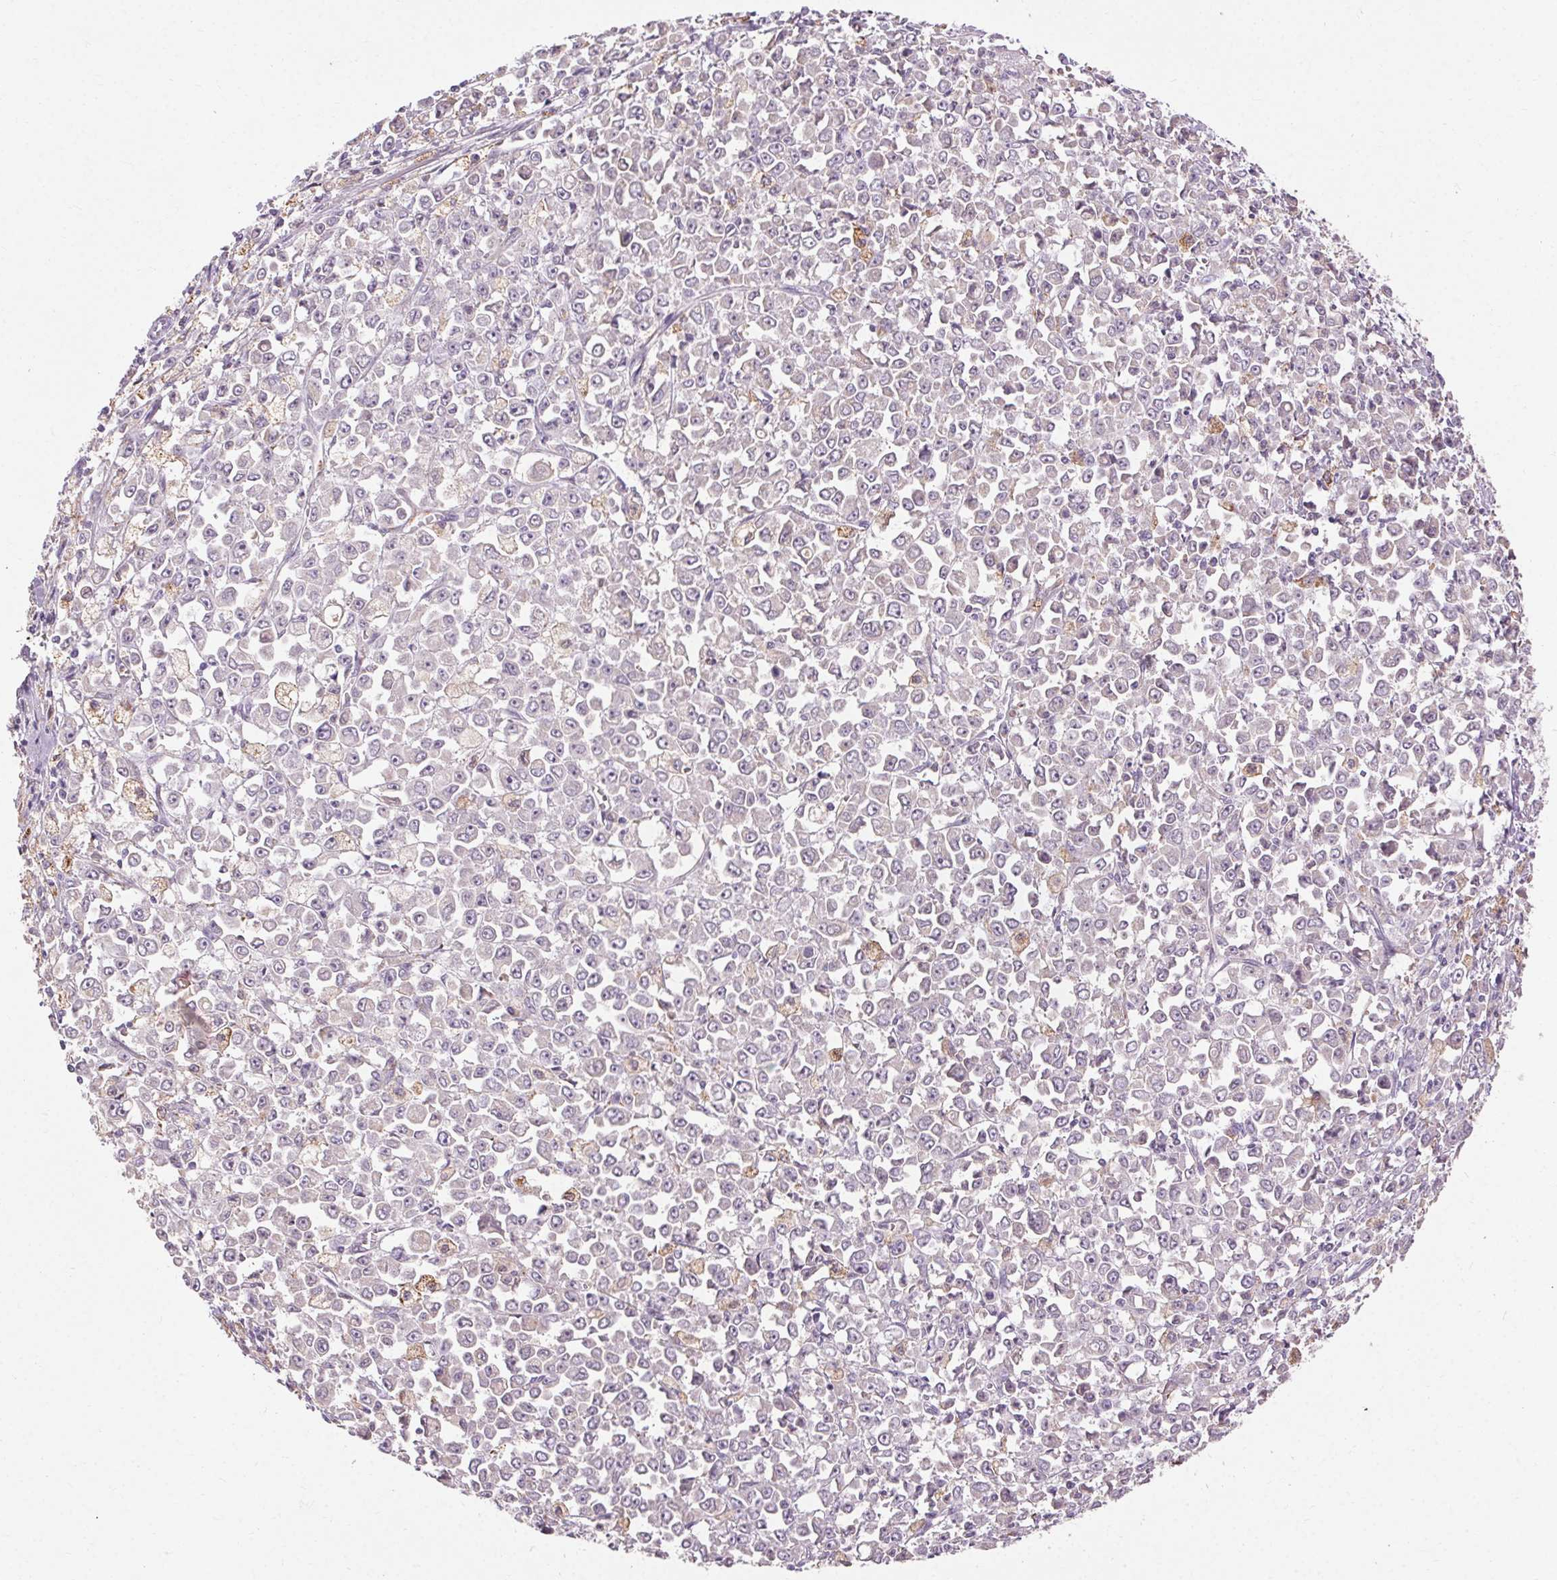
{"staining": {"intensity": "negative", "quantity": "none", "location": "none"}, "tissue": "stomach cancer", "cell_type": "Tumor cells", "image_type": "cancer", "snomed": [{"axis": "morphology", "description": "Adenocarcinoma, NOS"}, {"axis": "topography", "description": "Stomach, upper"}], "caption": "Adenocarcinoma (stomach) was stained to show a protein in brown. There is no significant expression in tumor cells.", "gene": "REP15", "patient": {"sex": "male", "age": 70}}